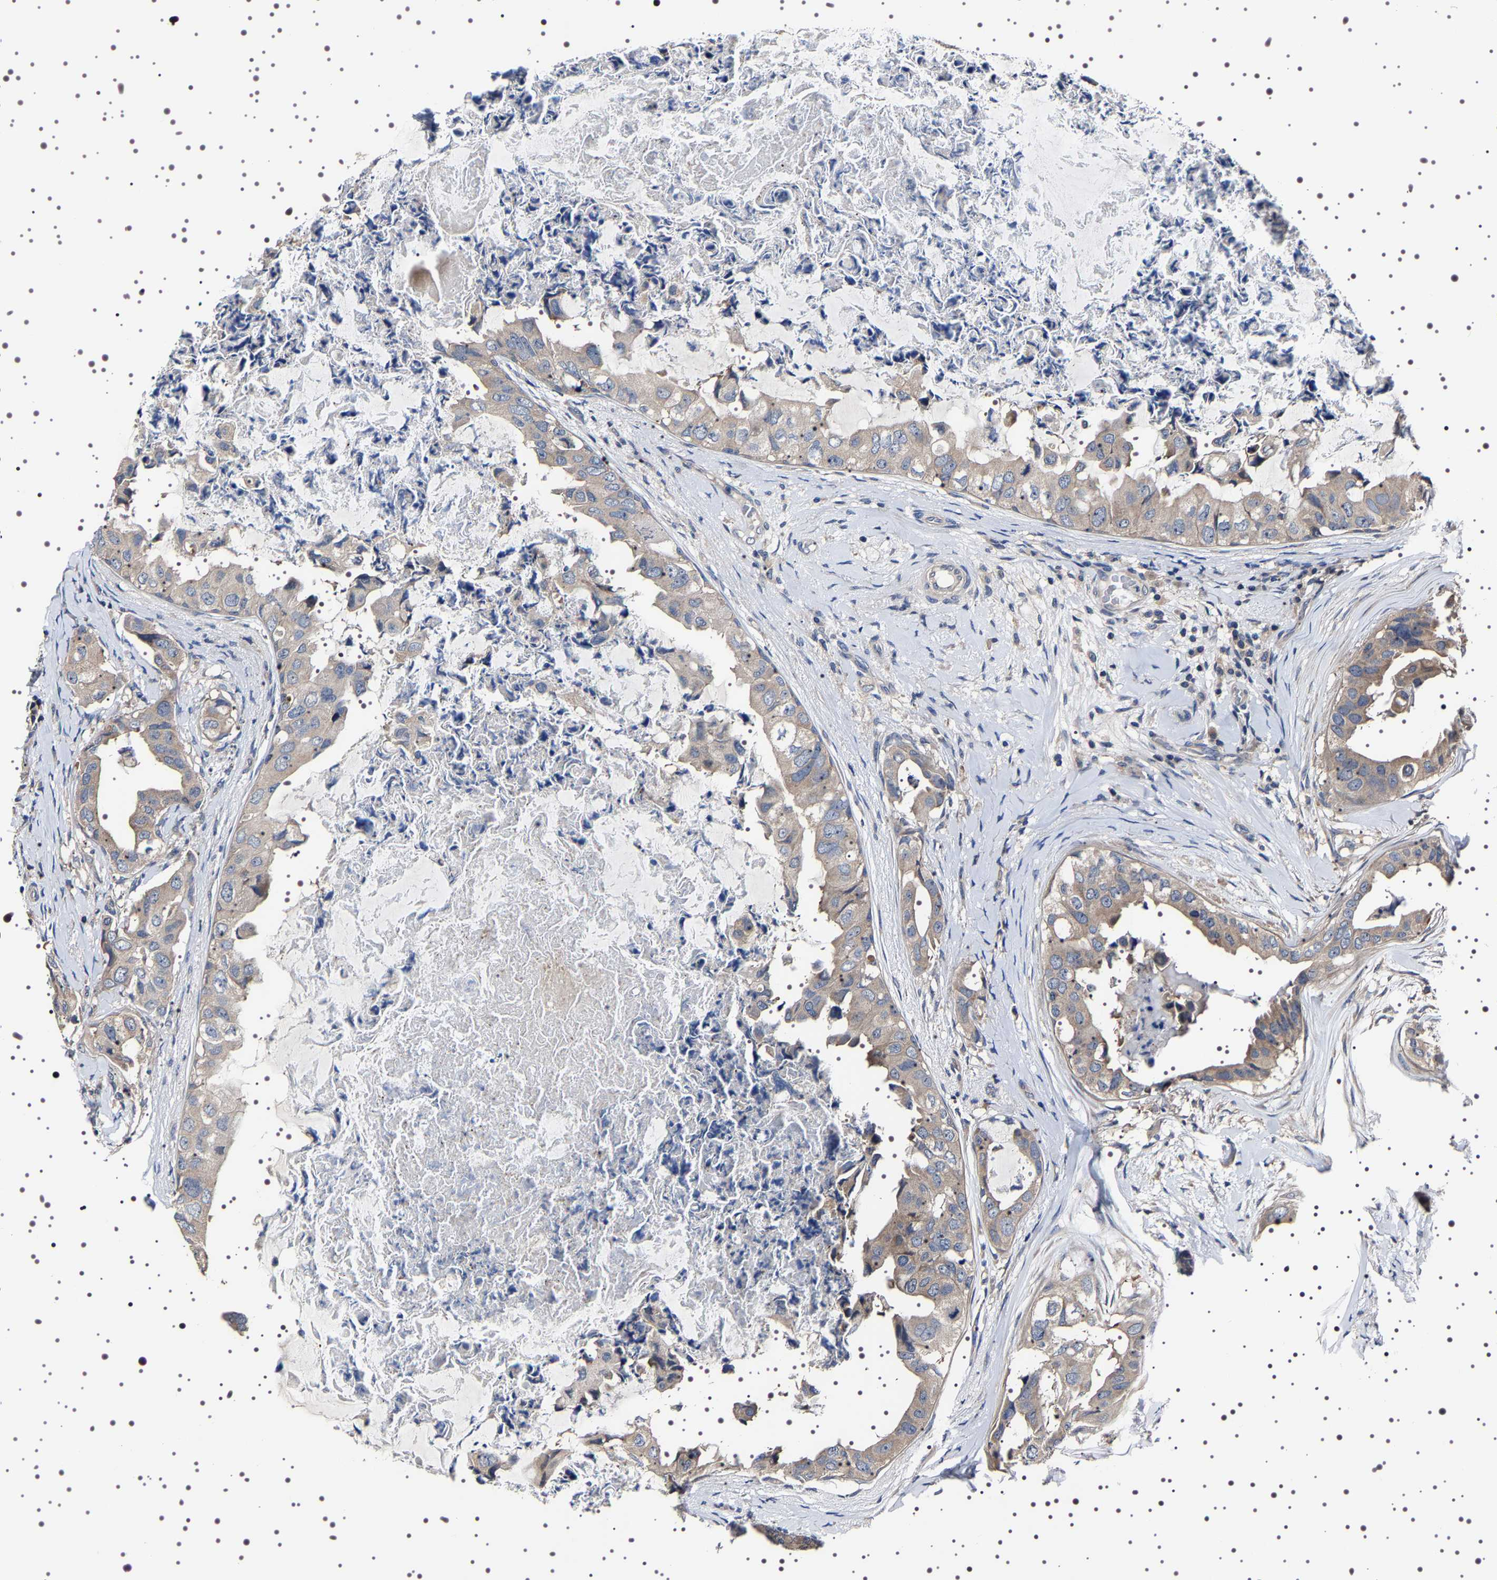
{"staining": {"intensity": "weak", "quantity": "<25%", "location": "cytoplasmic/membranous"}, "tissue": "breast cancer", "cell_type": "Tumor cells", "image_type": "cancer", "snomed": [{"axis": "morphology", "description": "Normal tissue, NOS"}, {"axis": "morphology", "description": "Duct carcinoma"}, {"axis": "topography", "description": "Breast"}], "caption": "This image is of breast invasive ductal carcinoma stained with immunohistochemistry (IHC) to label a protein in brown with the nuclei are counter-stained blue. There is no expression in tumor cells.", "gene": "TARBP1", "patient": {"sex": "female", "age": 40}}